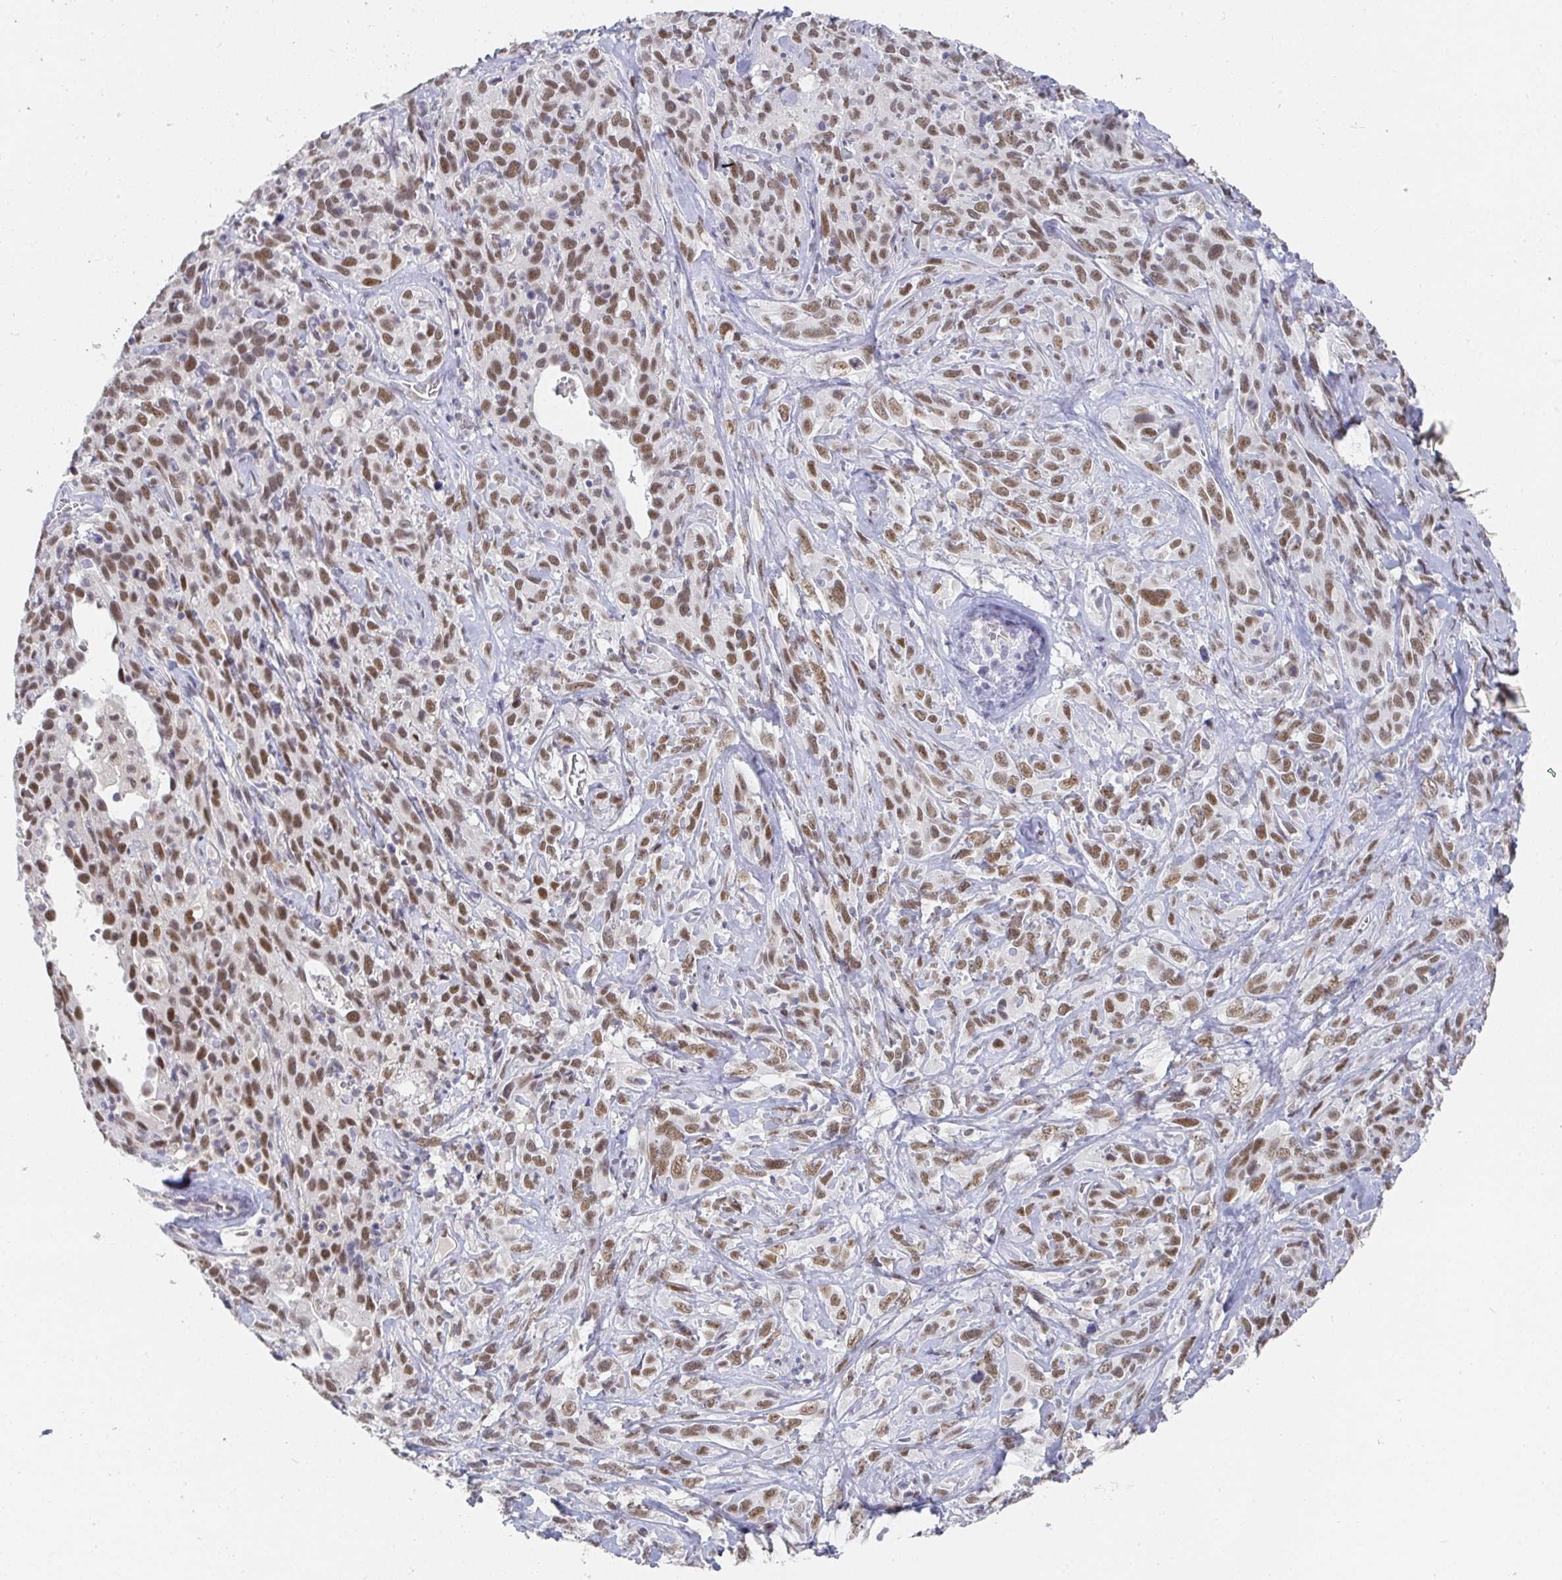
{"staining": {"intensity": "moderate", "quantity": ">75%", "location": "nuclear"}, "tissue": "cervical cancer", "cell_type": "Tumor cells", "image_type": "cancer", "snomed": [{"axis": "morphology", "description": "Normal tissue, NOS"}, {"axis": "morphology", "description": "Squamous cell carcinoma, NOS"}, {"axis": "topography", "description": "Cervix"}], "caption": "This histopathology image displays IHC staining of cervical cancer, with medium moderate nuclear expression in approximately >75% of tumor cells.", "gene": "RCOR1", "patient": {"sex": "female", "age": 51}}